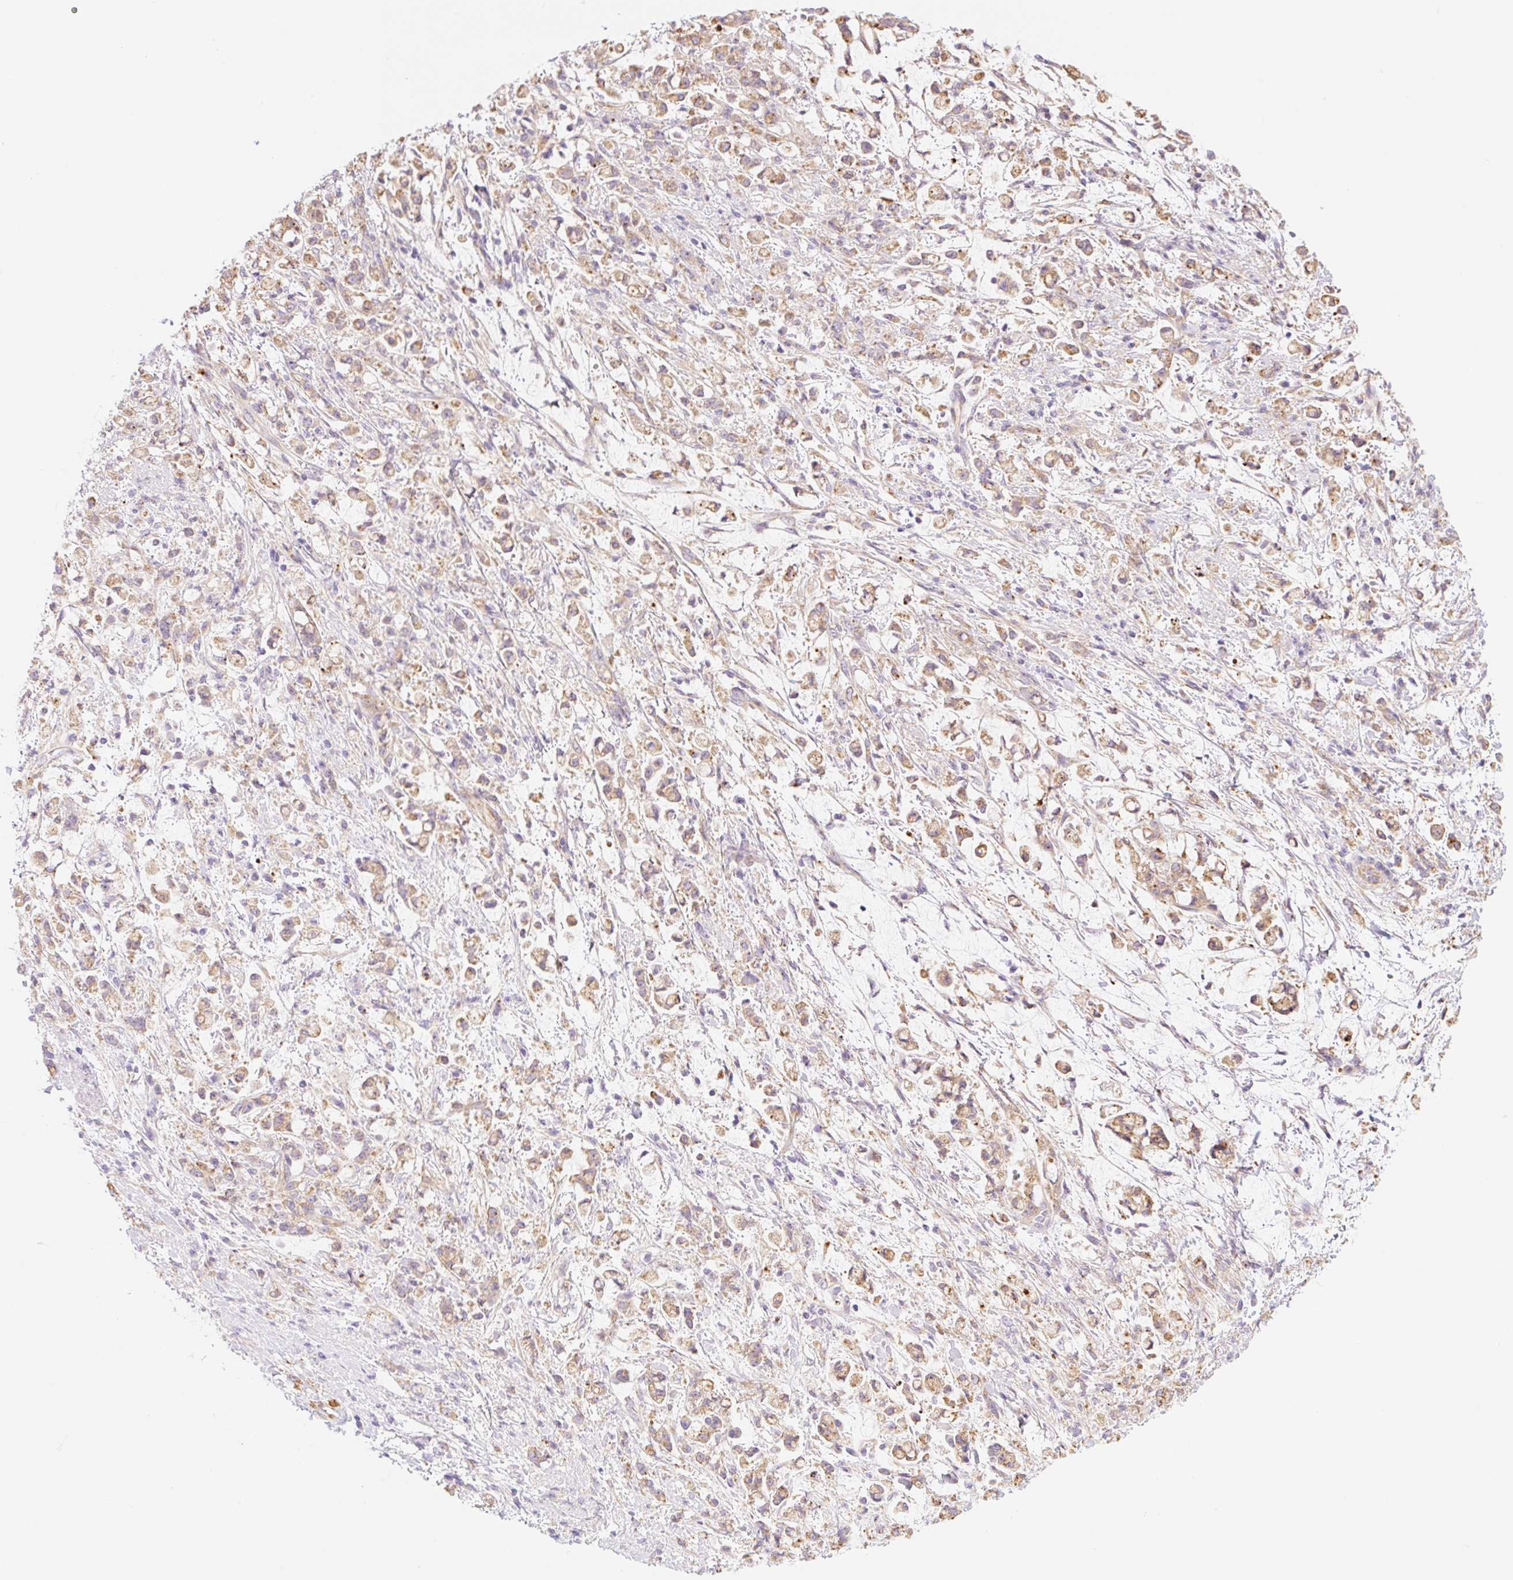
{"staining": {"intensity": "moderate", "quantity": ">75%", "location": "cytoplasmic/membranous"}, "tissue": "stomach cancer", "cell_type": "Tumor cells", "image_type": "cancer", "snomed": [{"axis": "morphology", "description": "Adenocarcinoma, NOS"}, {"axis": "topography", "description": "Stomach"}], "caption": "A brown stain labels moderate cytoplasmic/membranous staining of a protein in stomach cancer tumor cells. (brown staining indicates protein expression, while blue staining denotes nuclei).", "gene": "NLRP5", "patient": {"sex": "female", "age": 60}}